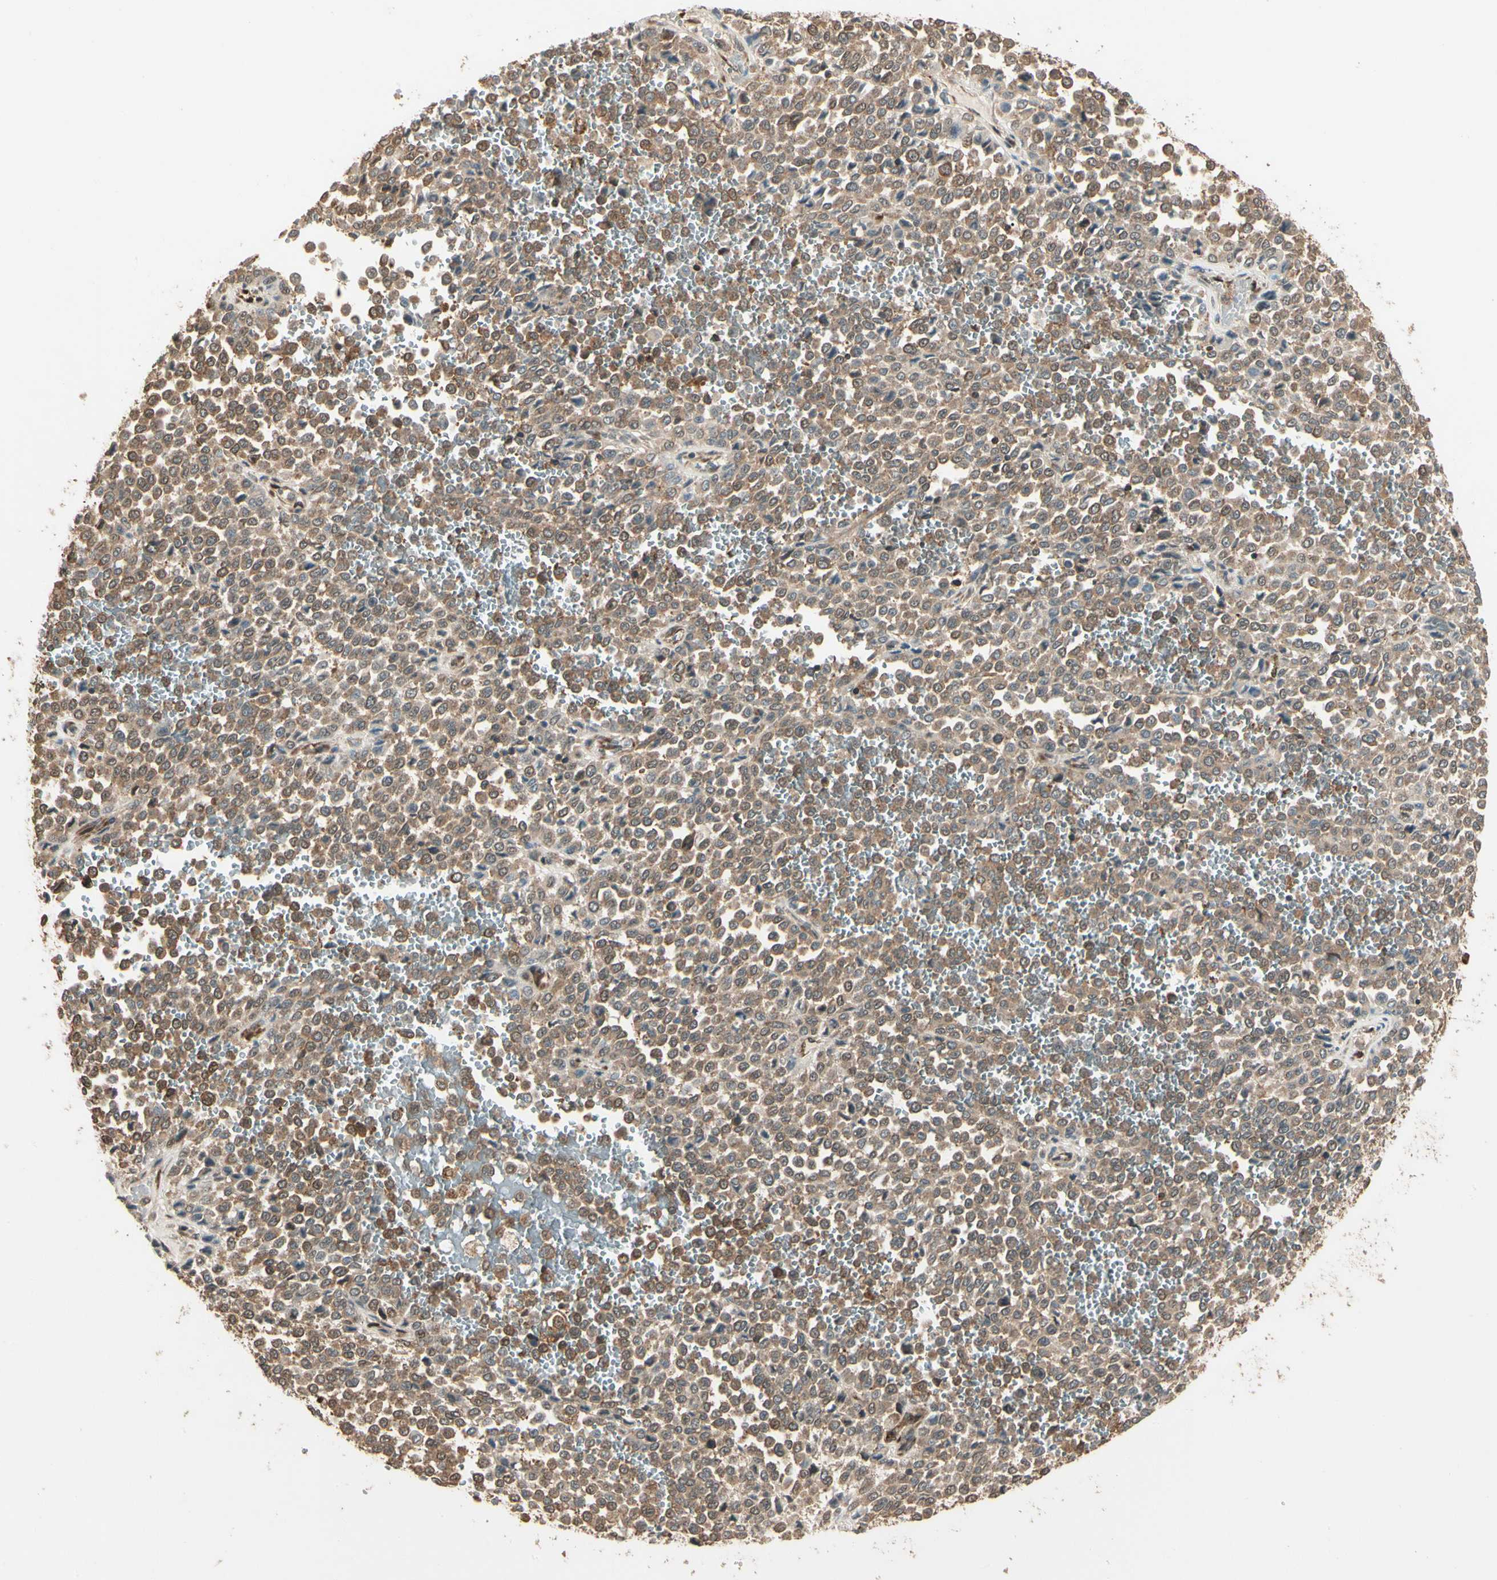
{"staining": {"intensity": "moderate", "quantity": ">75%", "location": "cytoplasmic/membranous"}, "tissue": "melanoma", "cell_type": "Tumor cells", "image_type": "cancer", "snomed": [{"axis": "morphology", "description": "Malignant melanoma, Metastatic site"}, {"axis": "topography", "description": "Pancreas"}], "caption": "High-magnification brightfield microscopy of melanoma stained with DAB (brown) and counterstained with hematoxylin (blue). tumor cells exhibit moderate cytoplasmic/membranous positivity is present in approximately>75% of cells.", "gene": "CCT7", "patient": {"sex": "female", "age": 30}}